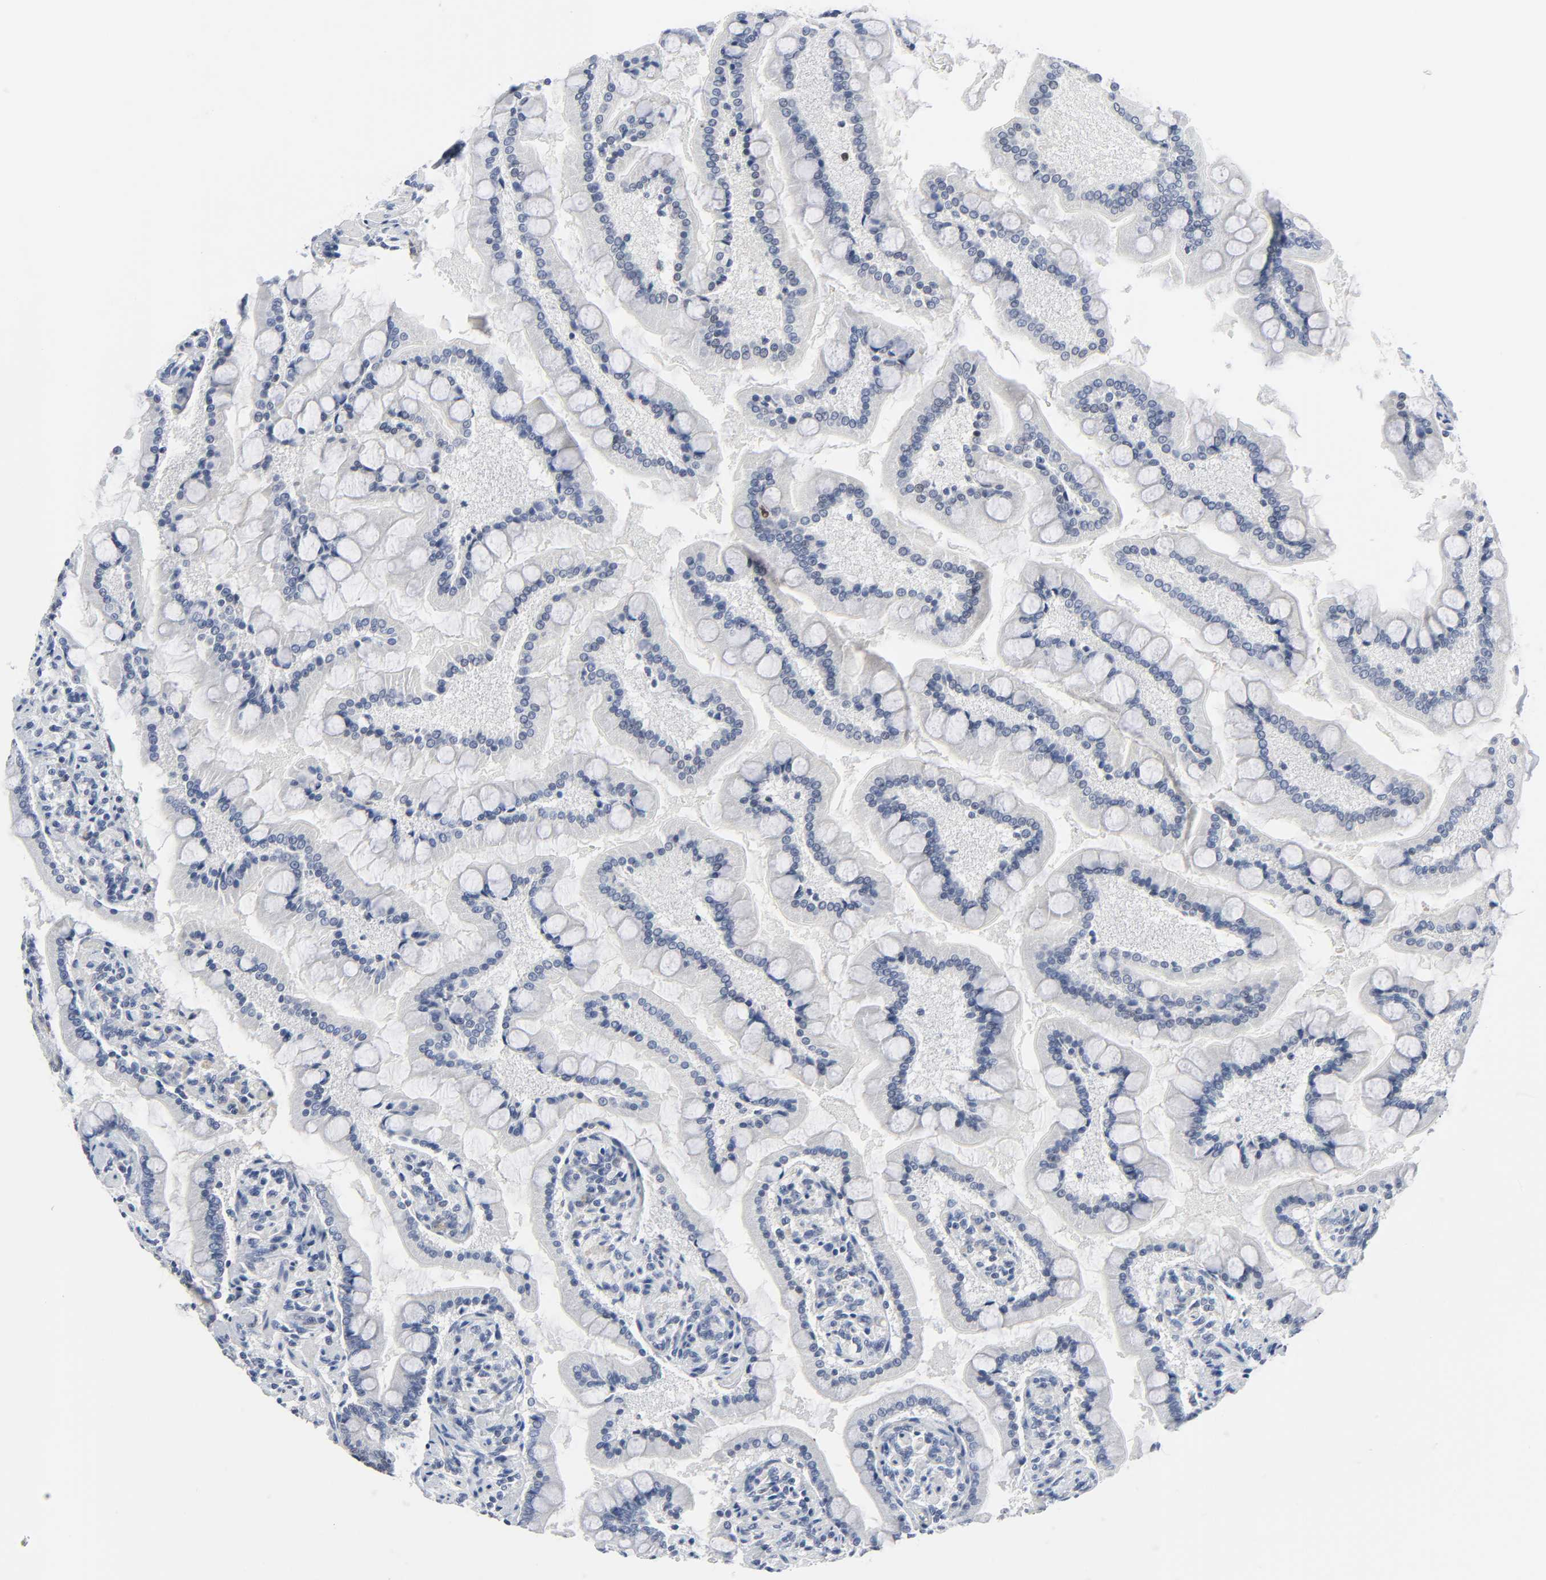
{"staining": {"intensity": "weak", "quantity": "25%-75%", "location": "cytoplasmic/membranous,nuclear"}, "tissue": "small intestine", "cell_type": "Glandular cells", "image_type": "normal", "snomed": [{"axis": "morphology", "description": "Normal tissue, NOS"}, {"axis": "topography", "description": "Small intestine"}], "caption": "The micrograph demonstrates immunohistochemical staining of benign small intestine. There is weak cytoplasmic/membranous,nuclear positivity is identified in about 25%-75% of glandular cells.", "gene": "WEE1", "patient": {"sex": "male", "age": 41}}